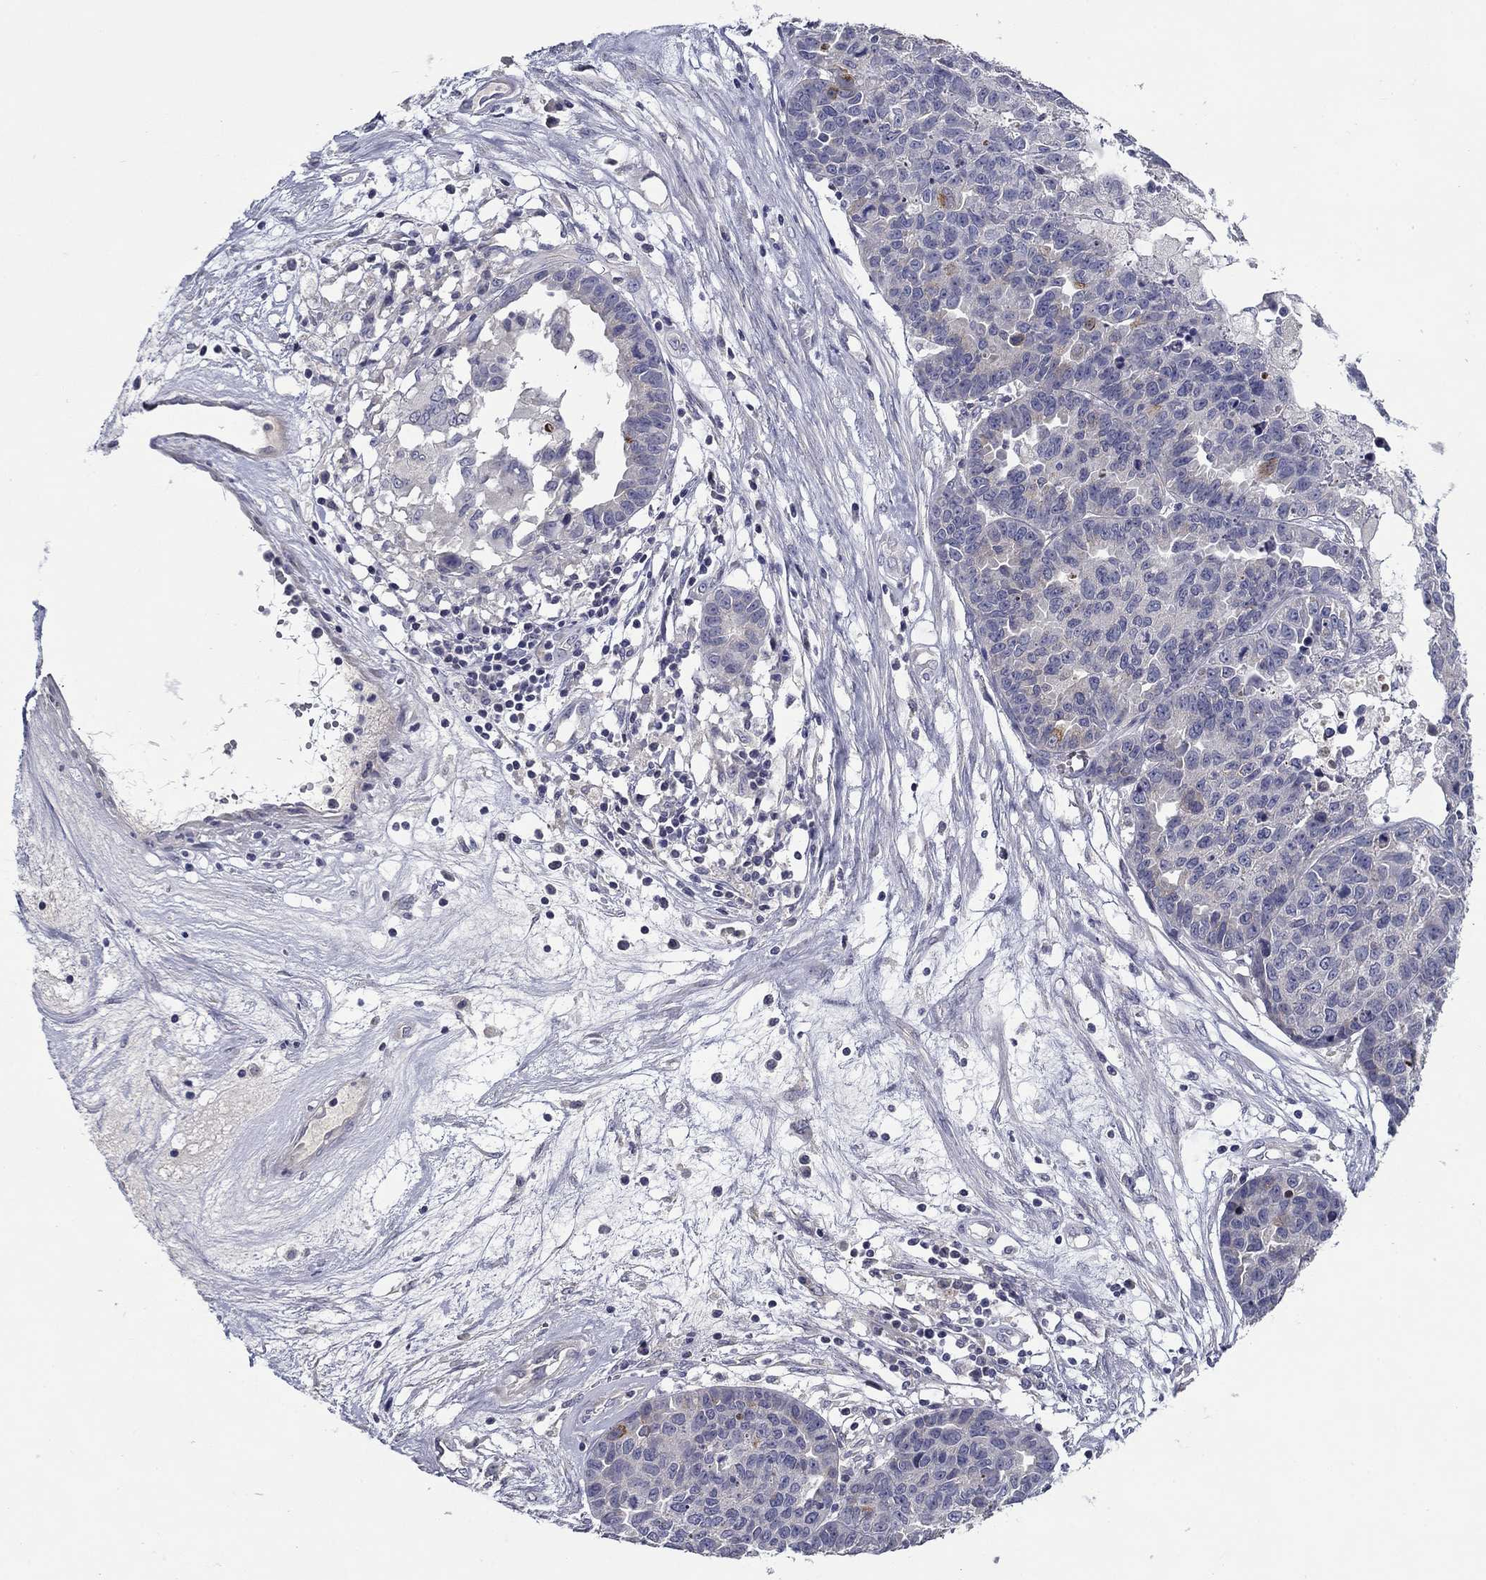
{"staining": {"intensity": "negative", "quantity": "none", "location": "none"}, "tissue": "ovarian cancer", "cell_type": "Tumor cells", "image_type": "cancer", "snomed": [{"axis": "morphology", "description": "Cystadenocarcinoma, serous, NOS"}, {"axis": "topography", "description": "Ovary"}], "caption": "There is no significant staining in tumor cells of ovarian cancer. (DAB IHC, high magnification).", "gene": "SPATA7", "patient": {"sex": "female", "age": 87}}